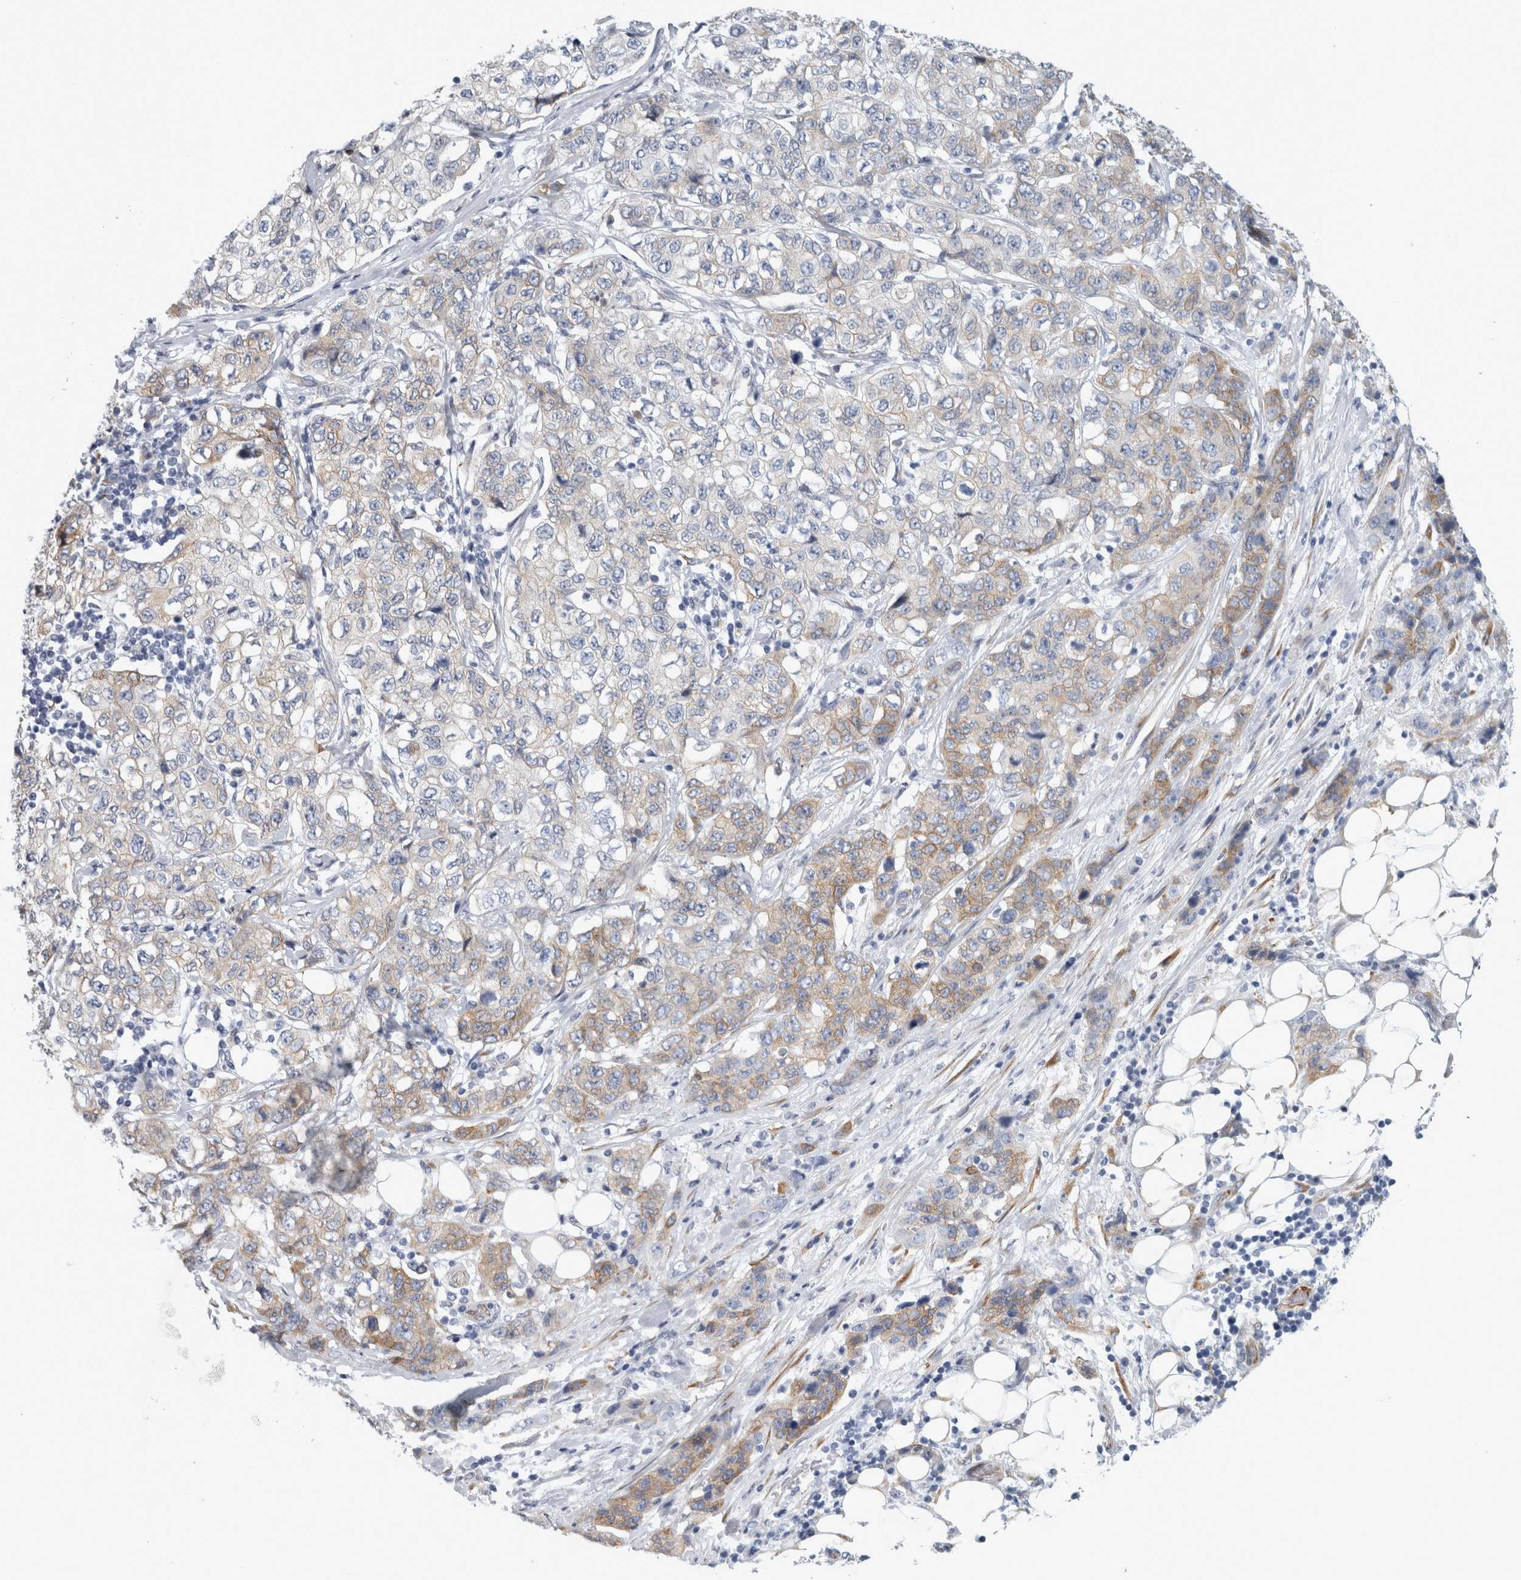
{"staining": {"intensity": "weak", "quantity": "<25%", "location": "cytoplasmic/membranous"}, "tissue": "stomach cancer", "cell_type": "Tumor cells", "image_type": "cancer", "snomed": [{"axis": "morphology", "description": "Adenocarcinoma, NOS"}, {"axis": "topography", "description": "Stomach"}], "caption": "Stomach cancer was stained to show a protein in brown. There is no significant expression in tumor cells.", "gene": "B3GNT3", "patient": {"sex": "male", "age": 48}}